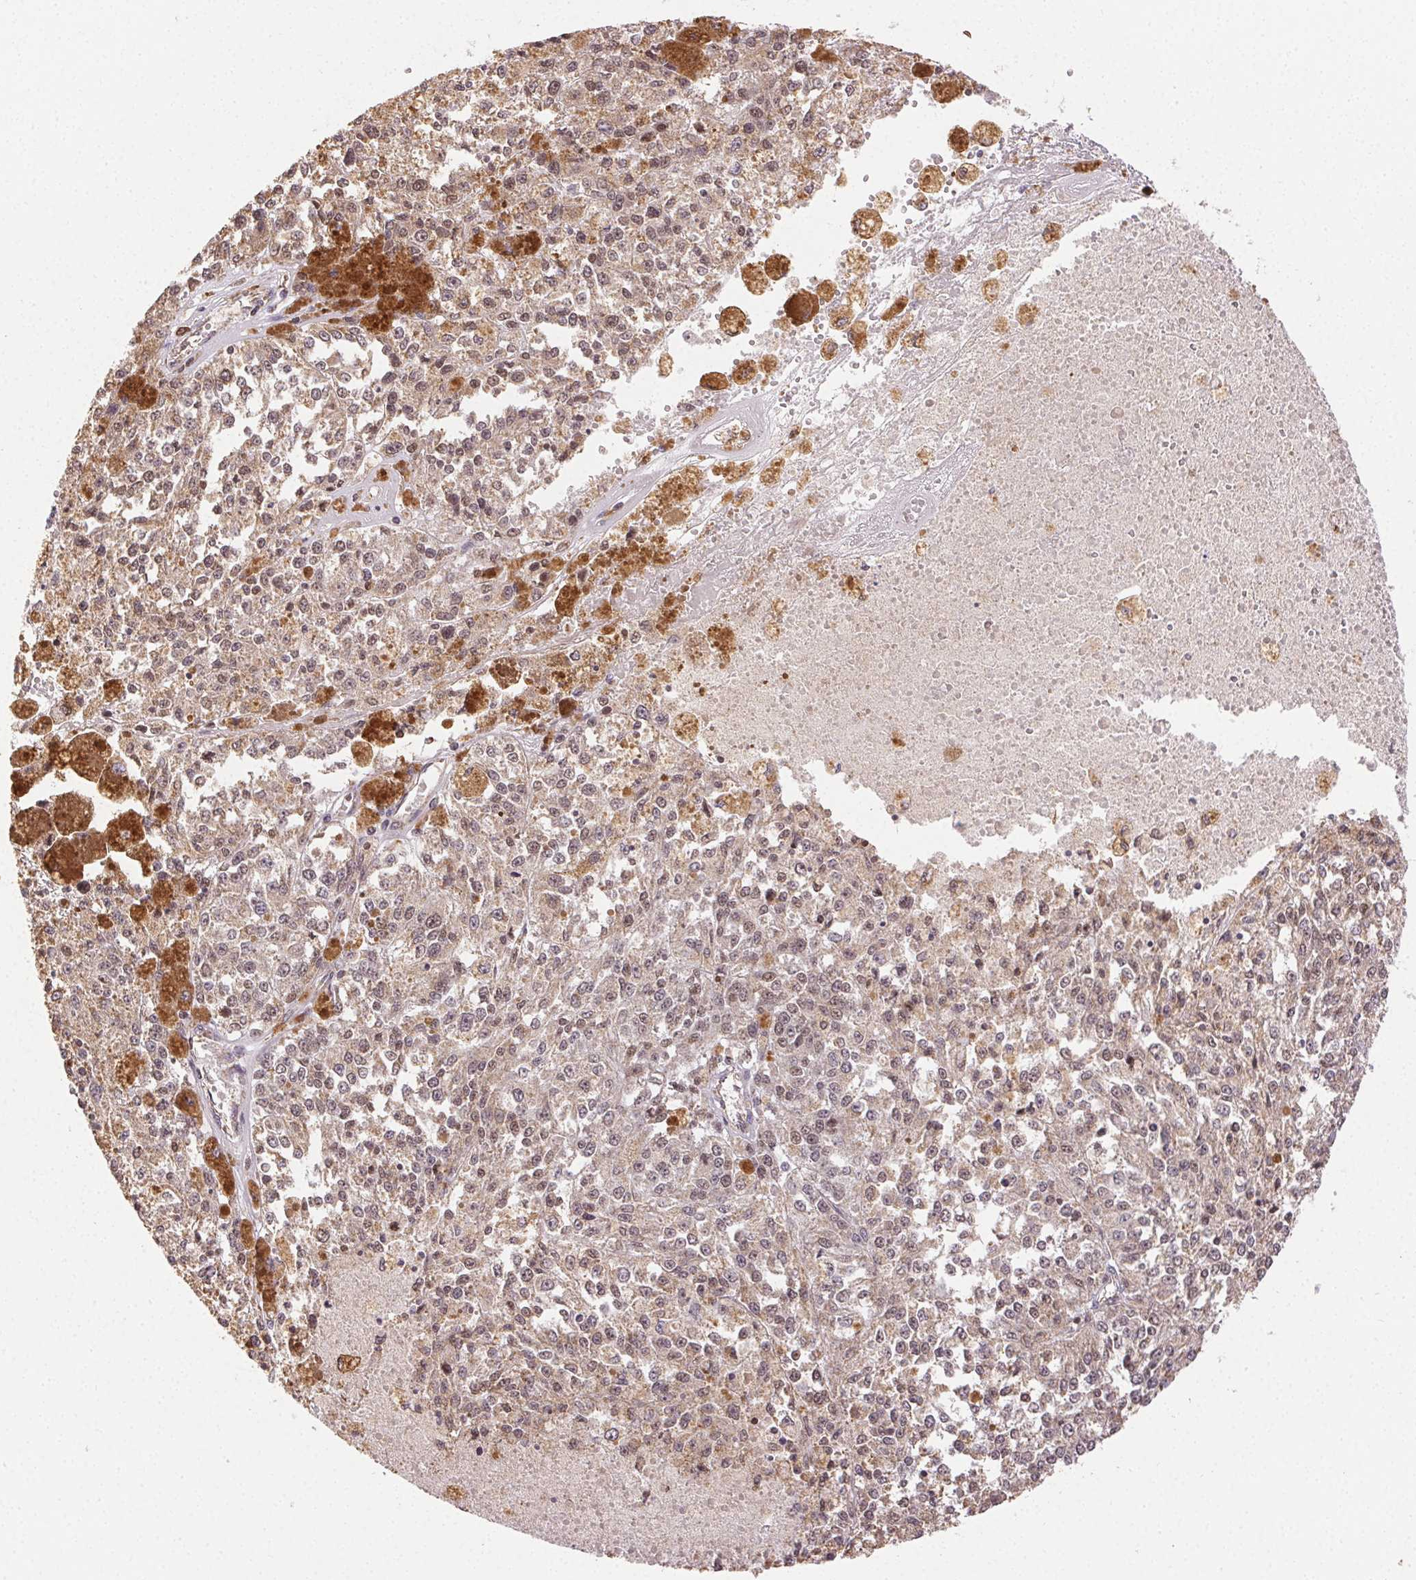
{"staining": {"intensity": "weak", "quantity": "<25%", "location": "cytoplasmic/membranous"}, "tissue": "melanoma", "cell_type": "Tumor cells", "image_type": "cancer", "snomed": [{"axis": "morphology", "description": "Malignant melanoma, Metastatic site"}, {"axis": "topography", "description": "Lymph node"}], "caption": "There is no significant positivity in tumor cells of melanoma.", "gene": "PIWIL4", "patient": {"sex": "female", "age": 64}}